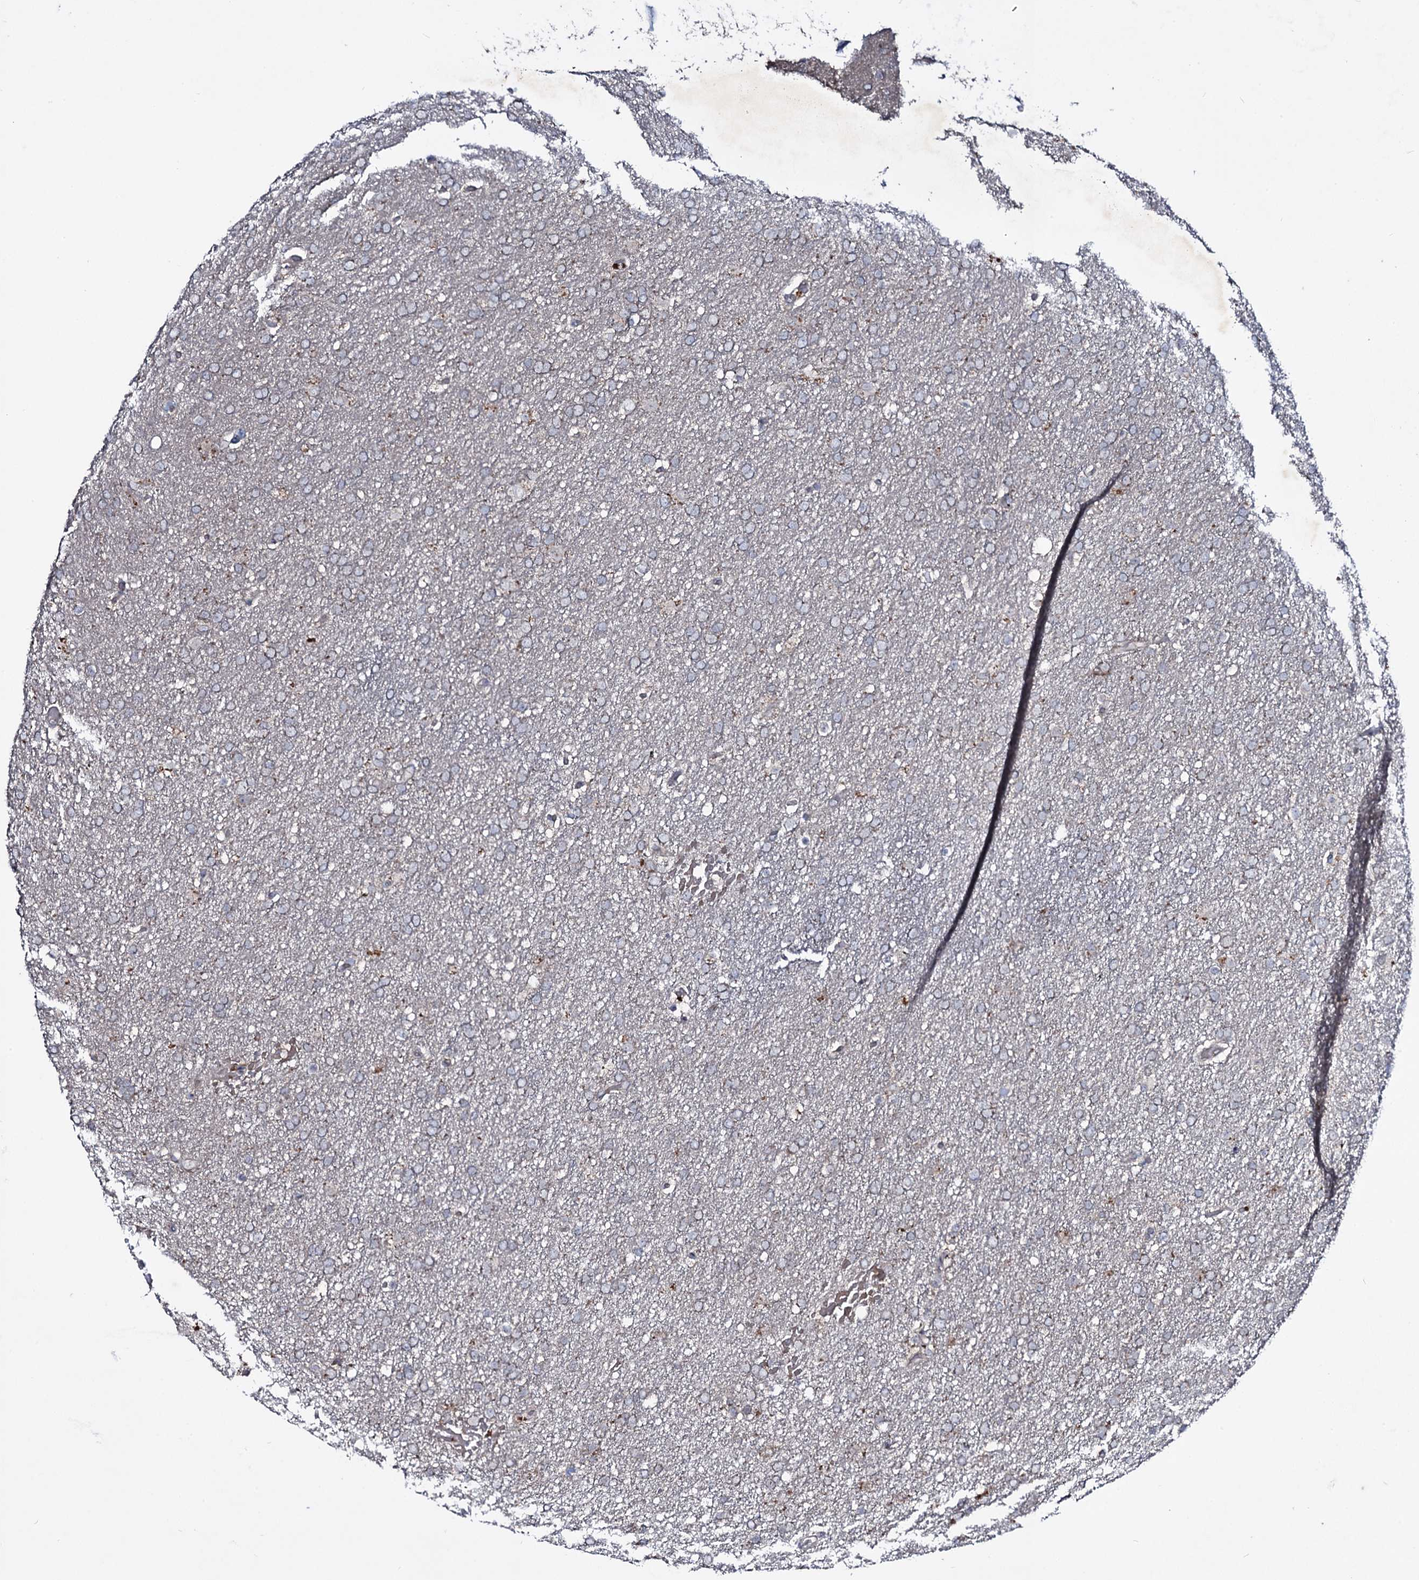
{"staining": {"intensity": "negative", "quantity": "none", "location": "none"}, "tissue": "glioma", "cell_type": "Tumor cells", "image_type": "cancer", "snomed": [{"axis": "morphology", "description": "Glioma, malignant, High grade"}, {"axis": "topography", "description": "Brain"}], "caption": "An image of high-grade glioma (malignant) stained for a protein reveals no brown staining in tumor cells. (DAB immunohistochemistry (IHC) visualized using brightfield microscopy, high magnification).", "gene": "SNAP23", "patient": {"sex": "male", "age": 72}}